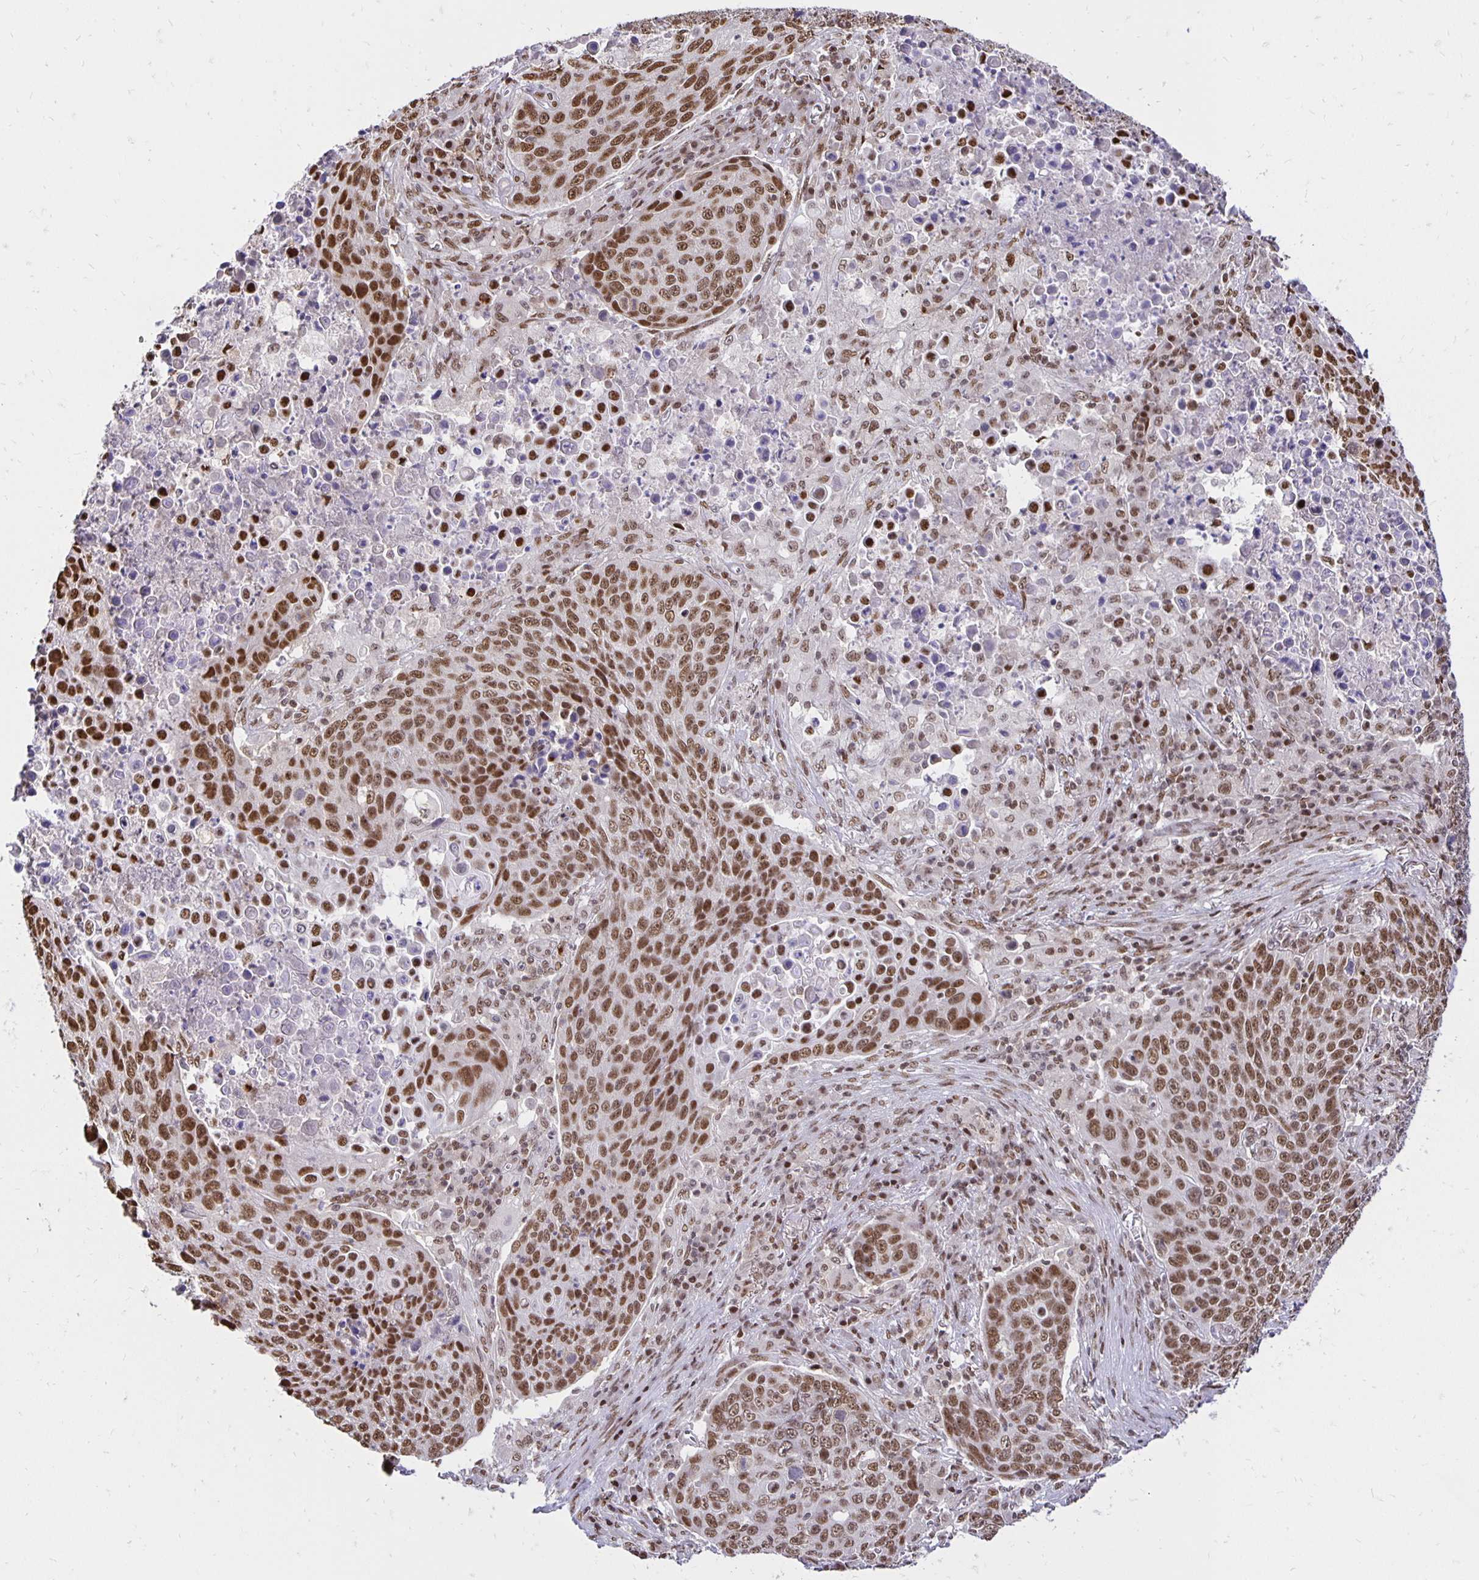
{"staining": {"intensity": "moderate", "quantity": ">75%", "location": "nuclear"}, "tissue": "lung cancer", "cell_type": "Tumor cells", "image_type": "cancer", "snomed": [{"axis": "morphology", "description": "Squamous cell carcinoma, NOS"}, {"axis": "topography", "description": "Lung"}], "caption": "A brown stain labels moderate nuclear staining of a protein in human lung cancer tumor cells. (DAB (3,3'-diaminobenzidine) IHC with brightfield microscopy, high magnification).", "gene": "ZNF579", "patient": {"sex": "male", "age": 78}}